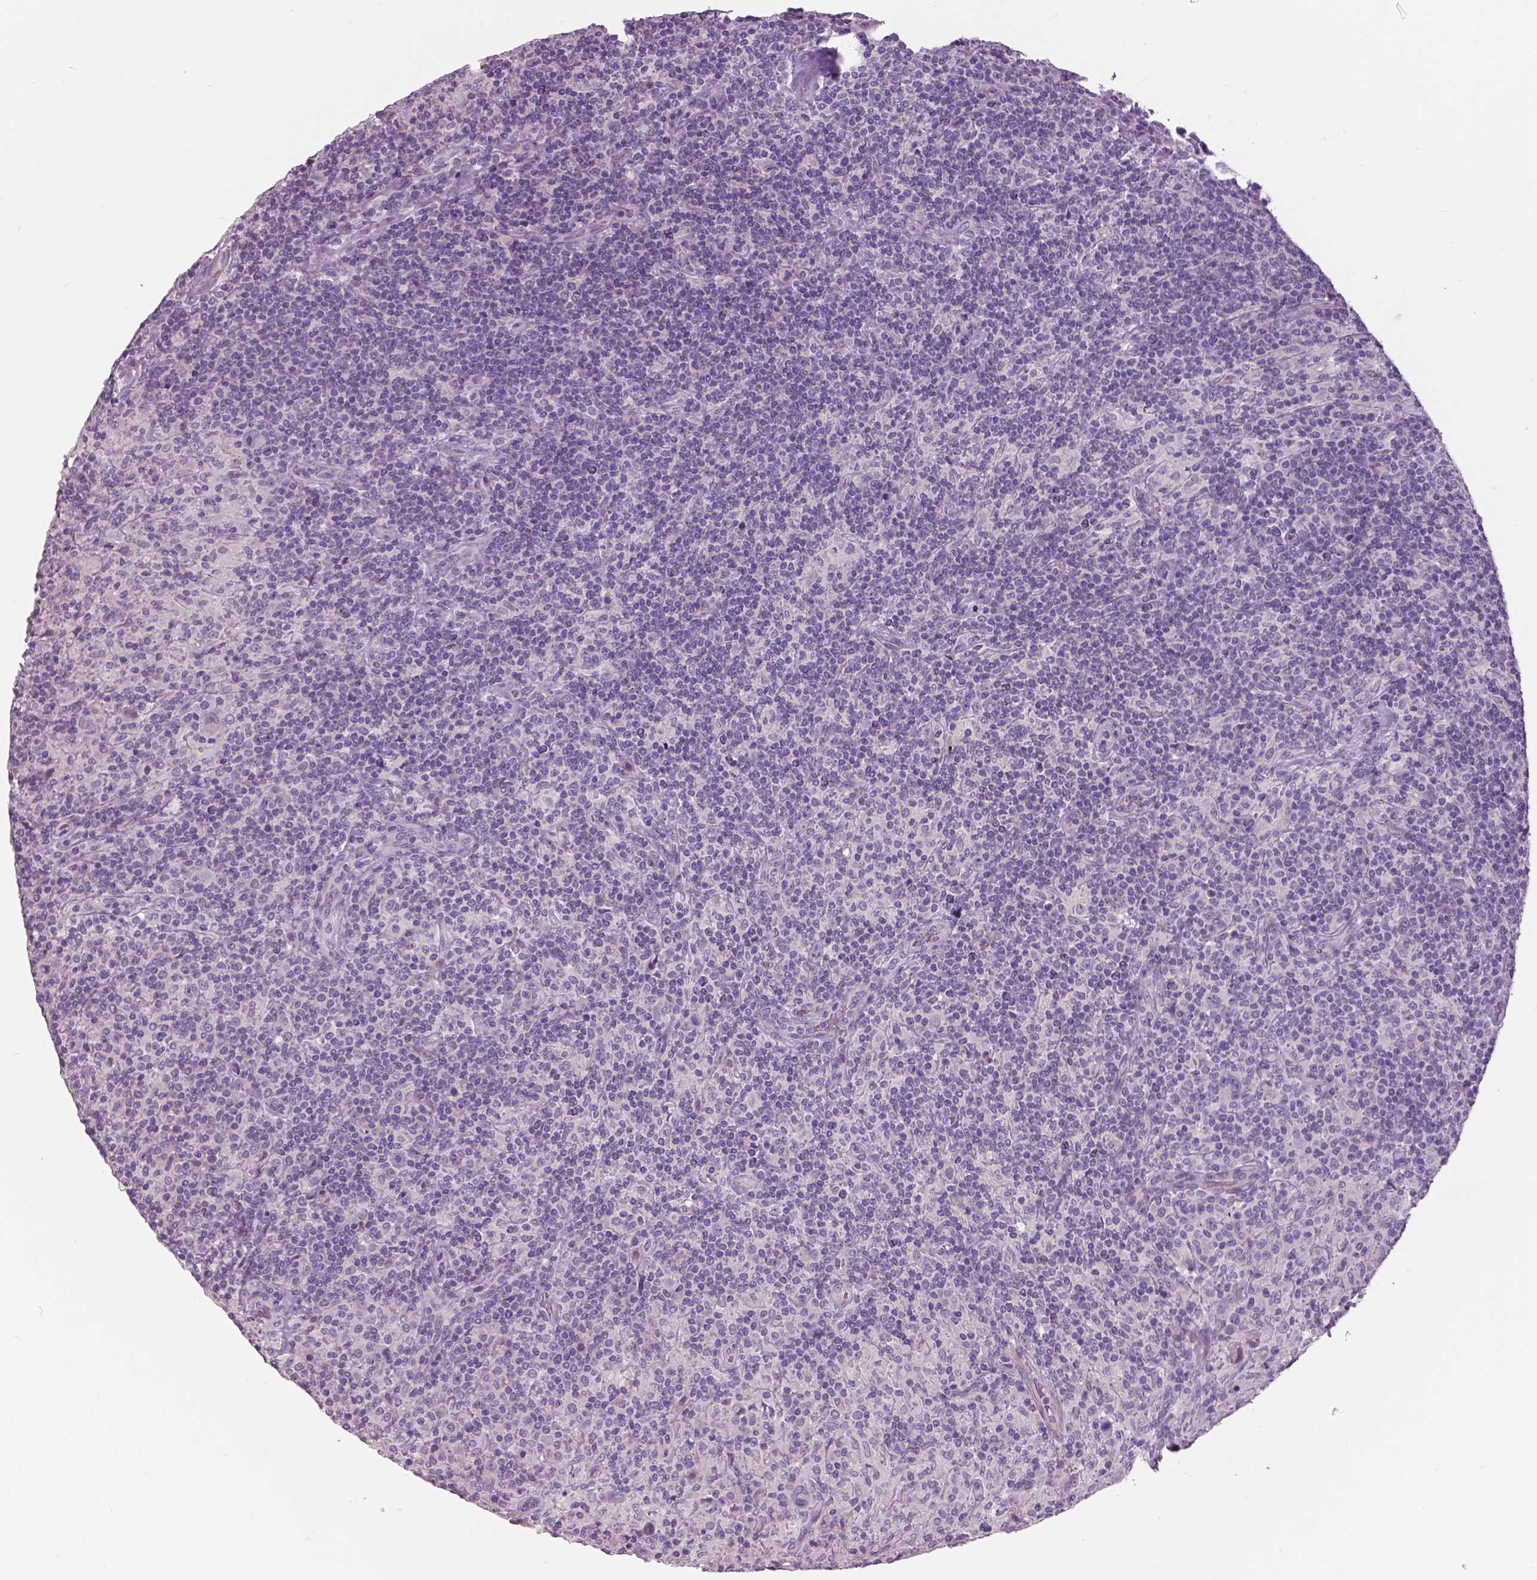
{"staining": {"intensity": "negative", "quantity": "none", "location": "none"}, "tissue": "lymphoma", "cell_type": "Tumor cells", "image_type": "cancer", "snomed": [{"axis": "morphology", "description": "Hodgkin's disease, NOS"}, {"axis": "topography", "description": "Lymph node"}], "caption": "Lymphoma was stained to show a protein in brown. There is no significant positivity in tumor cells. The staining is performed using DAB (3,3'-diaminobenzidine) brown chromogen with nuclei counter-stained in using hematoxylin.", "gene": "FOXA1", "patient": {"sex": "male", "age": 70}}